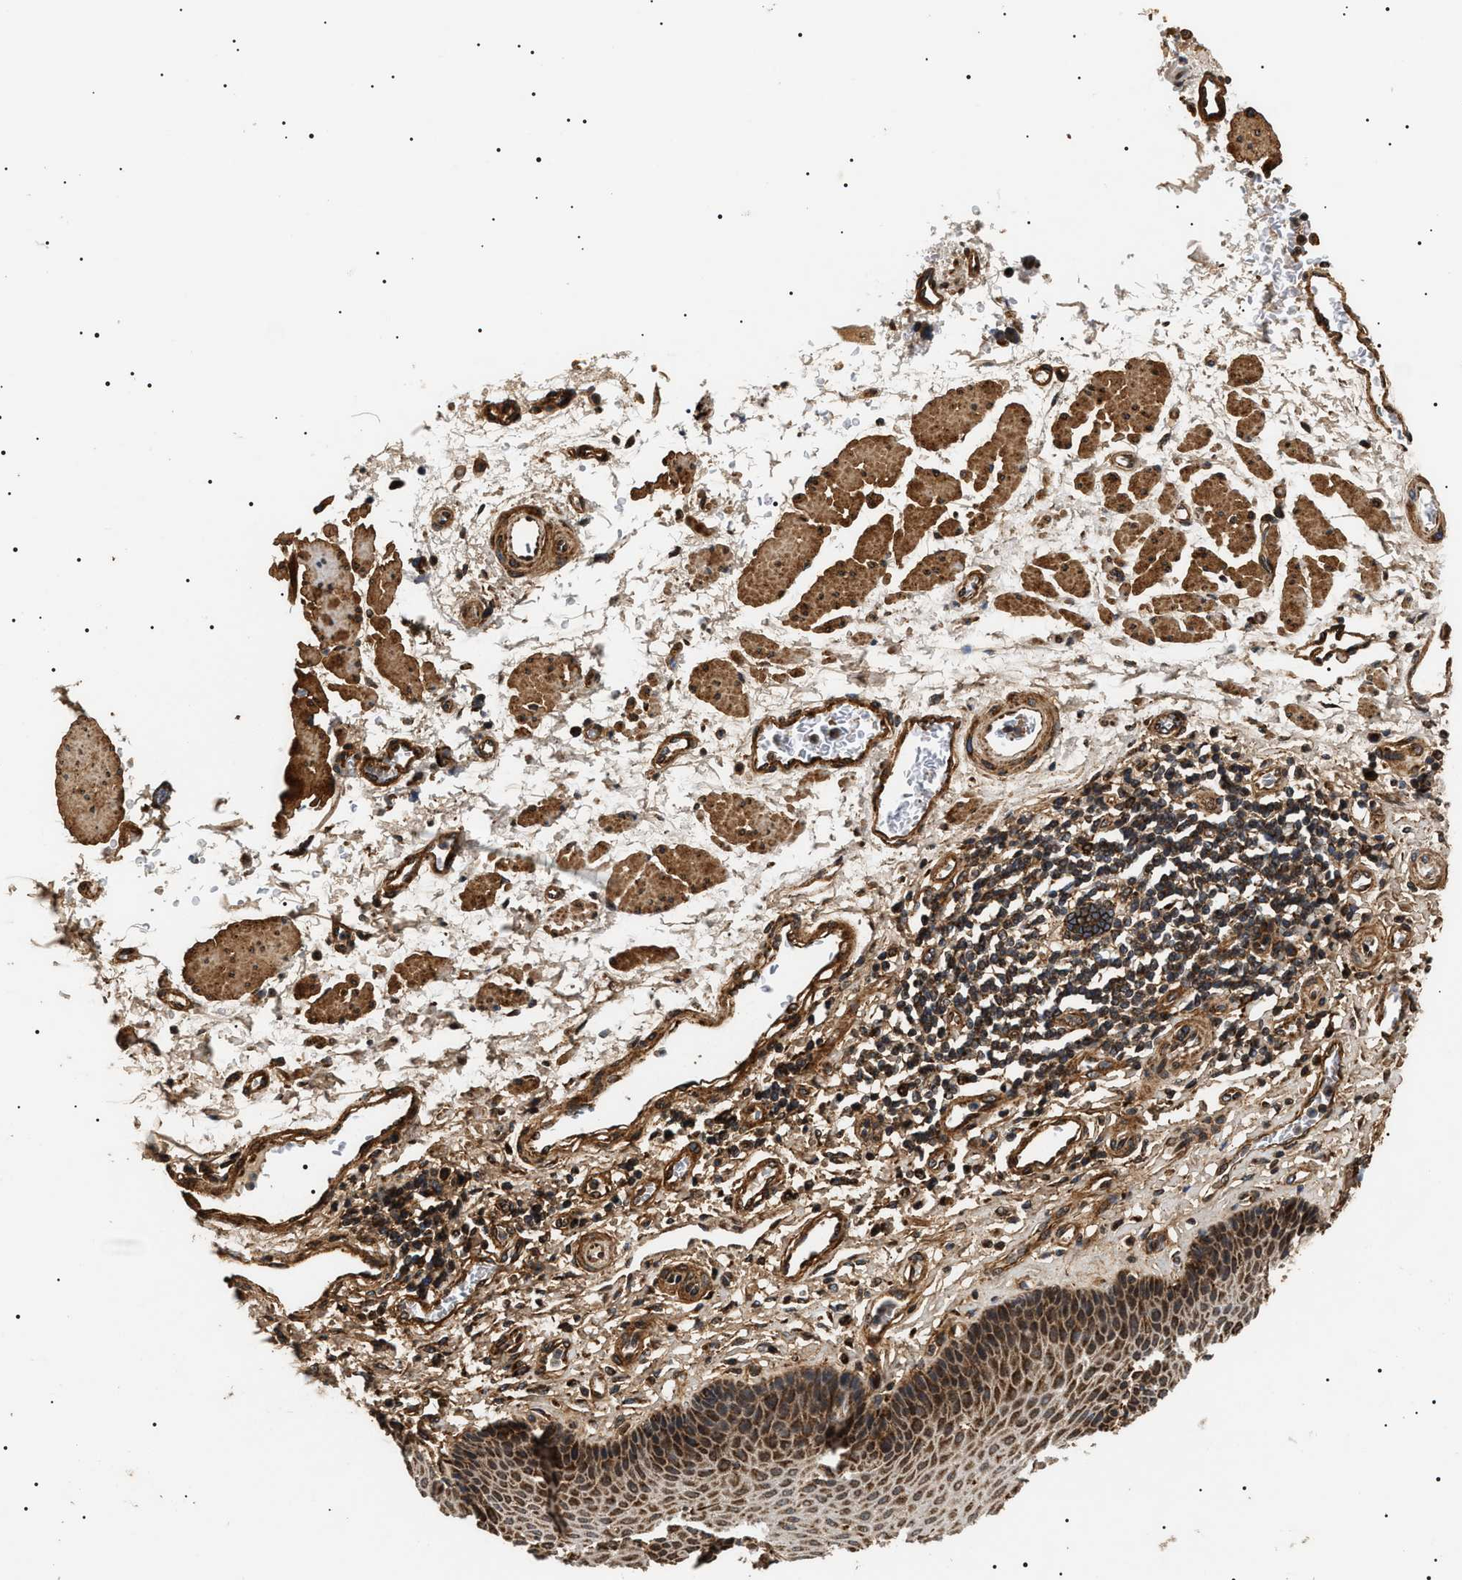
{"staining": {"intensity": "strong", "quantity": ">75%", "location": "cytoplasmic/membranous"}, "tissue": "esophagus", "cell_type": "Squamous epithelial cells", "image_type": "normal", "snomed": [{"axis": "morphology", "description": "Normal tissue, NOS"}, {"axis": "topography", "description": "Esophagus"}], "caption": "Protein expression analysis of normal human esophagus reveals strong cytoplasmic/membranous staining in approximately >75% of squamous epithelial cells.", "gene": "ZBTB26", "patient": {"sex": "male", "age": 54}}